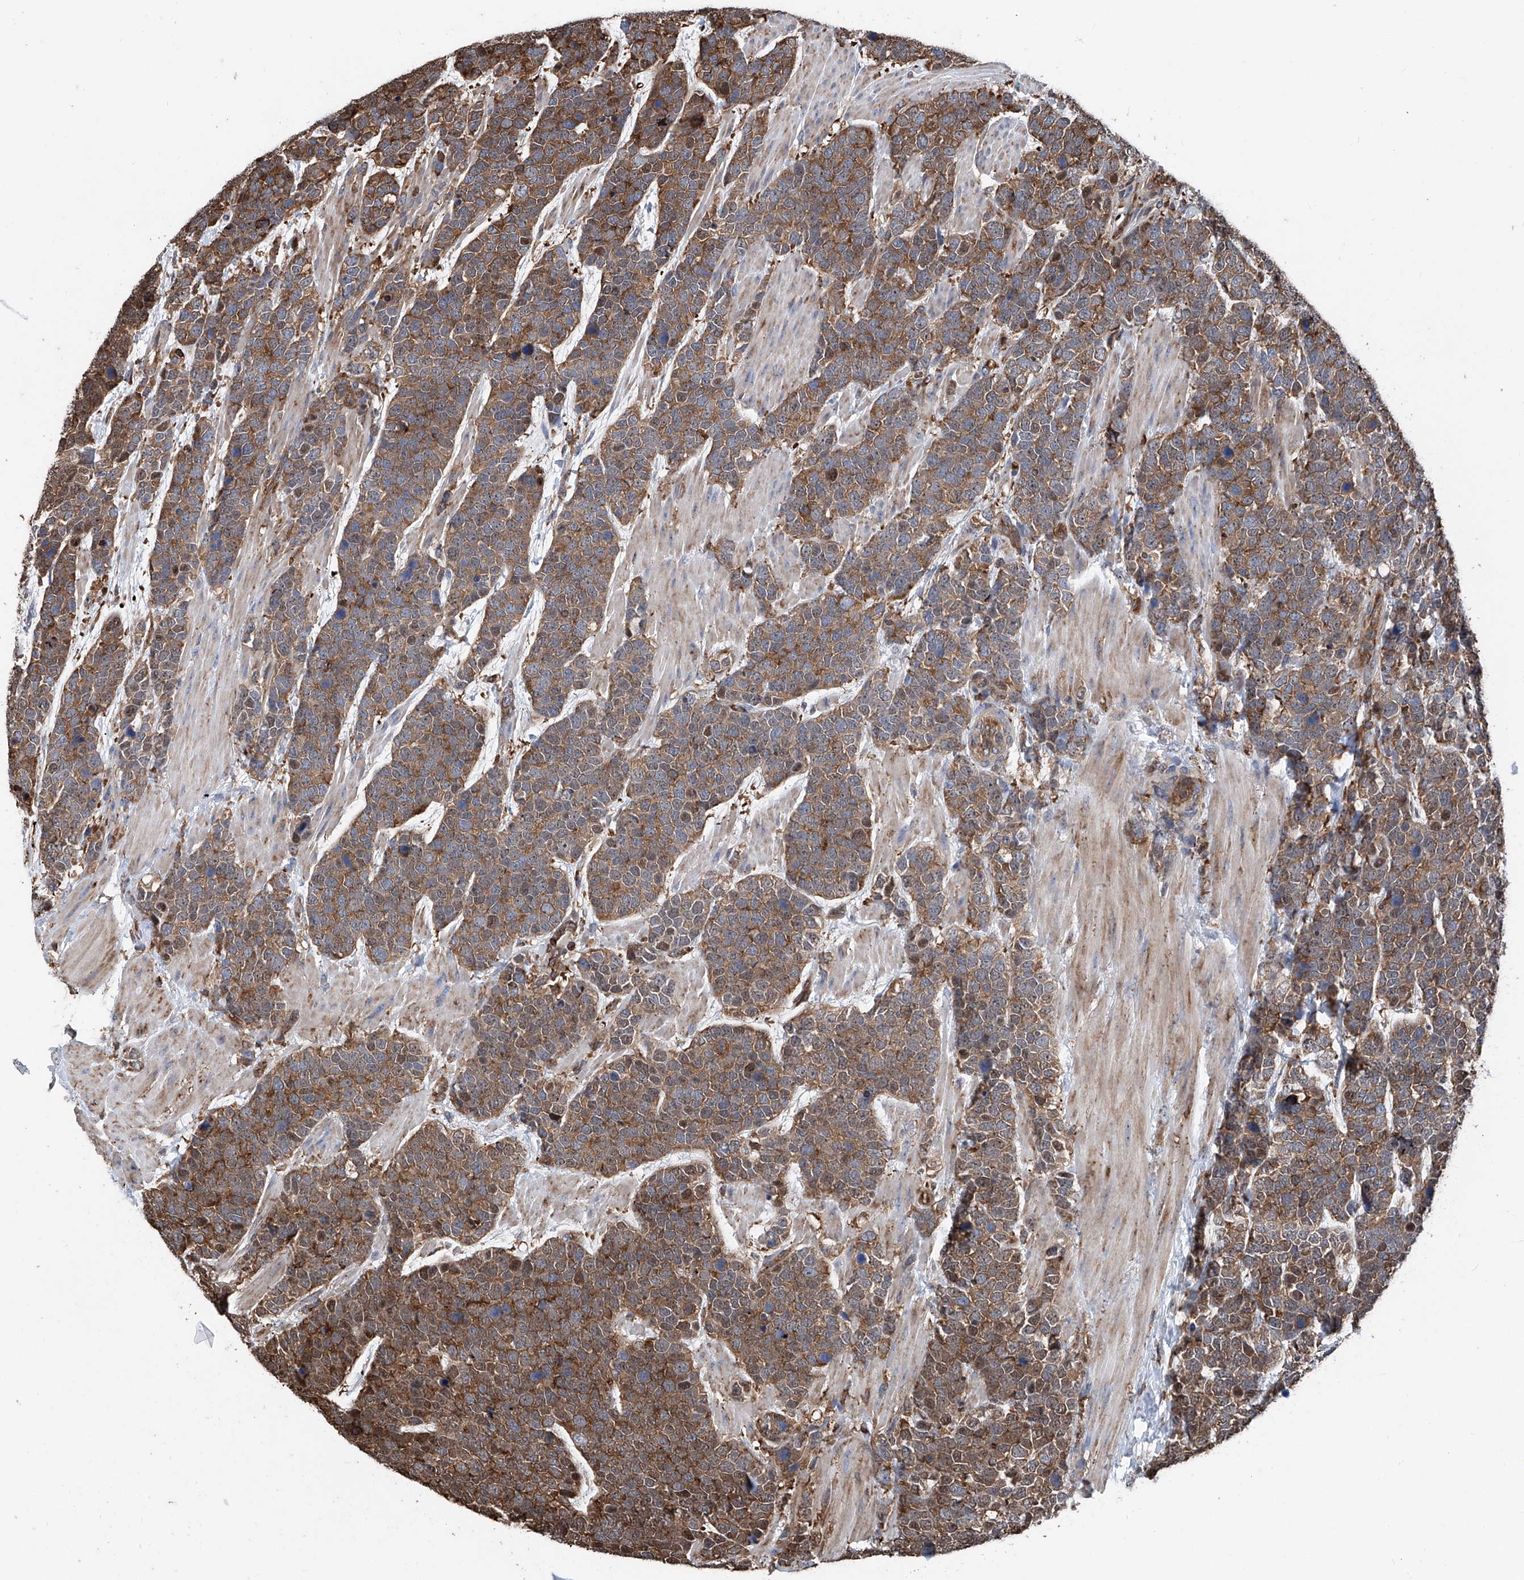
{"staining": {"intensity": "strong", "quantity": ">75%", "location": "cytoplasmic/membranous"}, "tissue": "urothelial cancer", "cell_type": "Tumor cells", "image_type": "cancer", "snomed": [{"axis": "morphology", "description": "Urothelial carcinoma, High grade"}, {"axis": "topography", "description": "Urinary bladder"}], "caption": "Tumor cells show strong cytoplasmic/membranous positivity in about >75% of cells in urothelial cancer.", "gene": "ZNF484", "patient": {"sex": "female", "age": 82}}